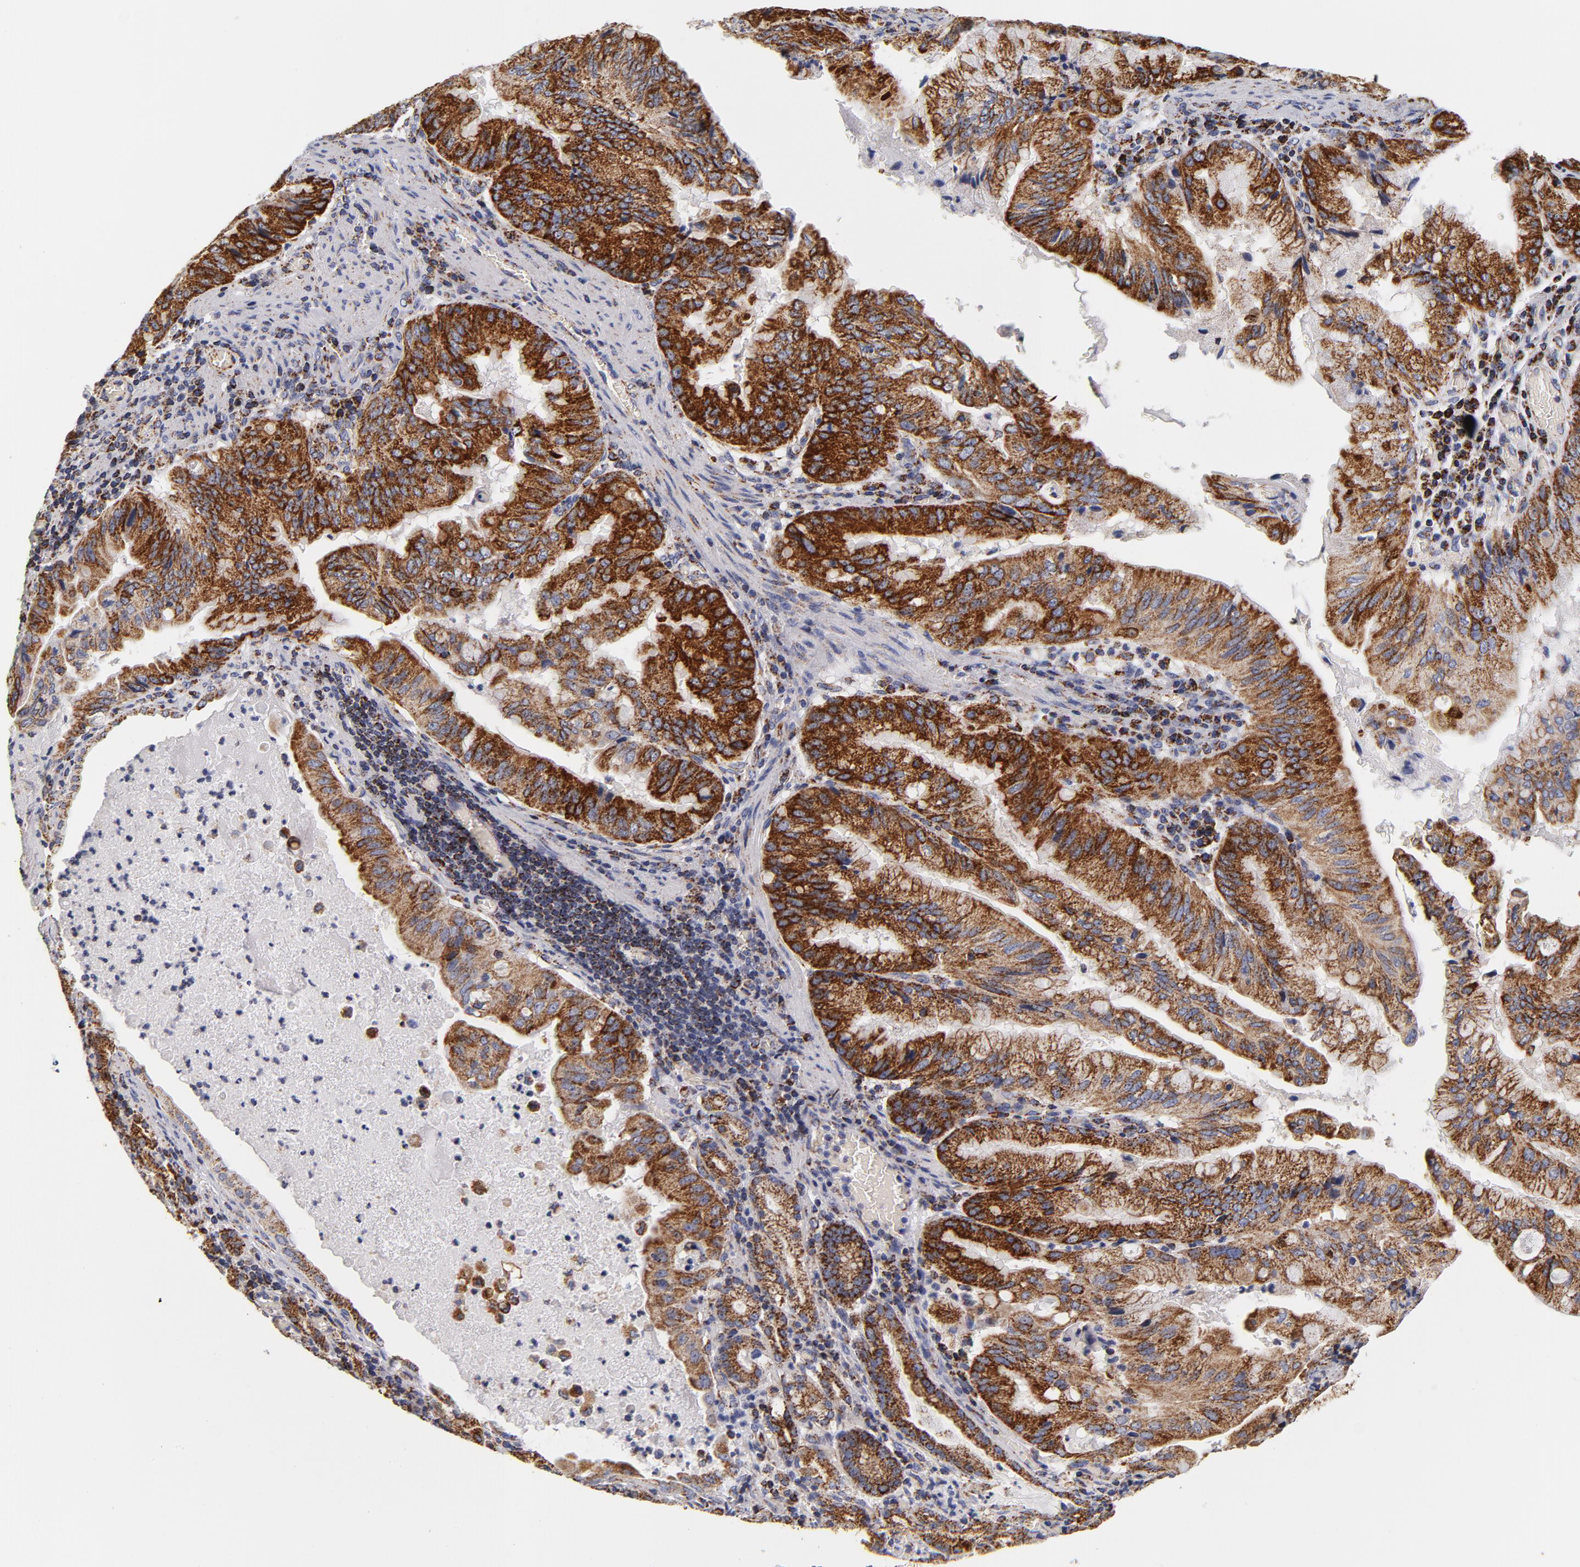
{"staining": {"intensity": "strong", "quantity": ">75%", "location": "cytoplasmic/membranous"}, "tissue": "stomach cancer", "cell_type": "Tumor cells", "image_type": "cancer", "snomed": [{"axis": "morphology", "description": "Adenocarcinoma, NOS"}, {"axis": "topography", "description": "Stomach, upper"}], "caption": "Human stomach adenocarcinoma stained with a protein marker displays strong staining in tumor cells.", "gene": "ECHS1", "patient": {"sex": "male", "age": 80}}